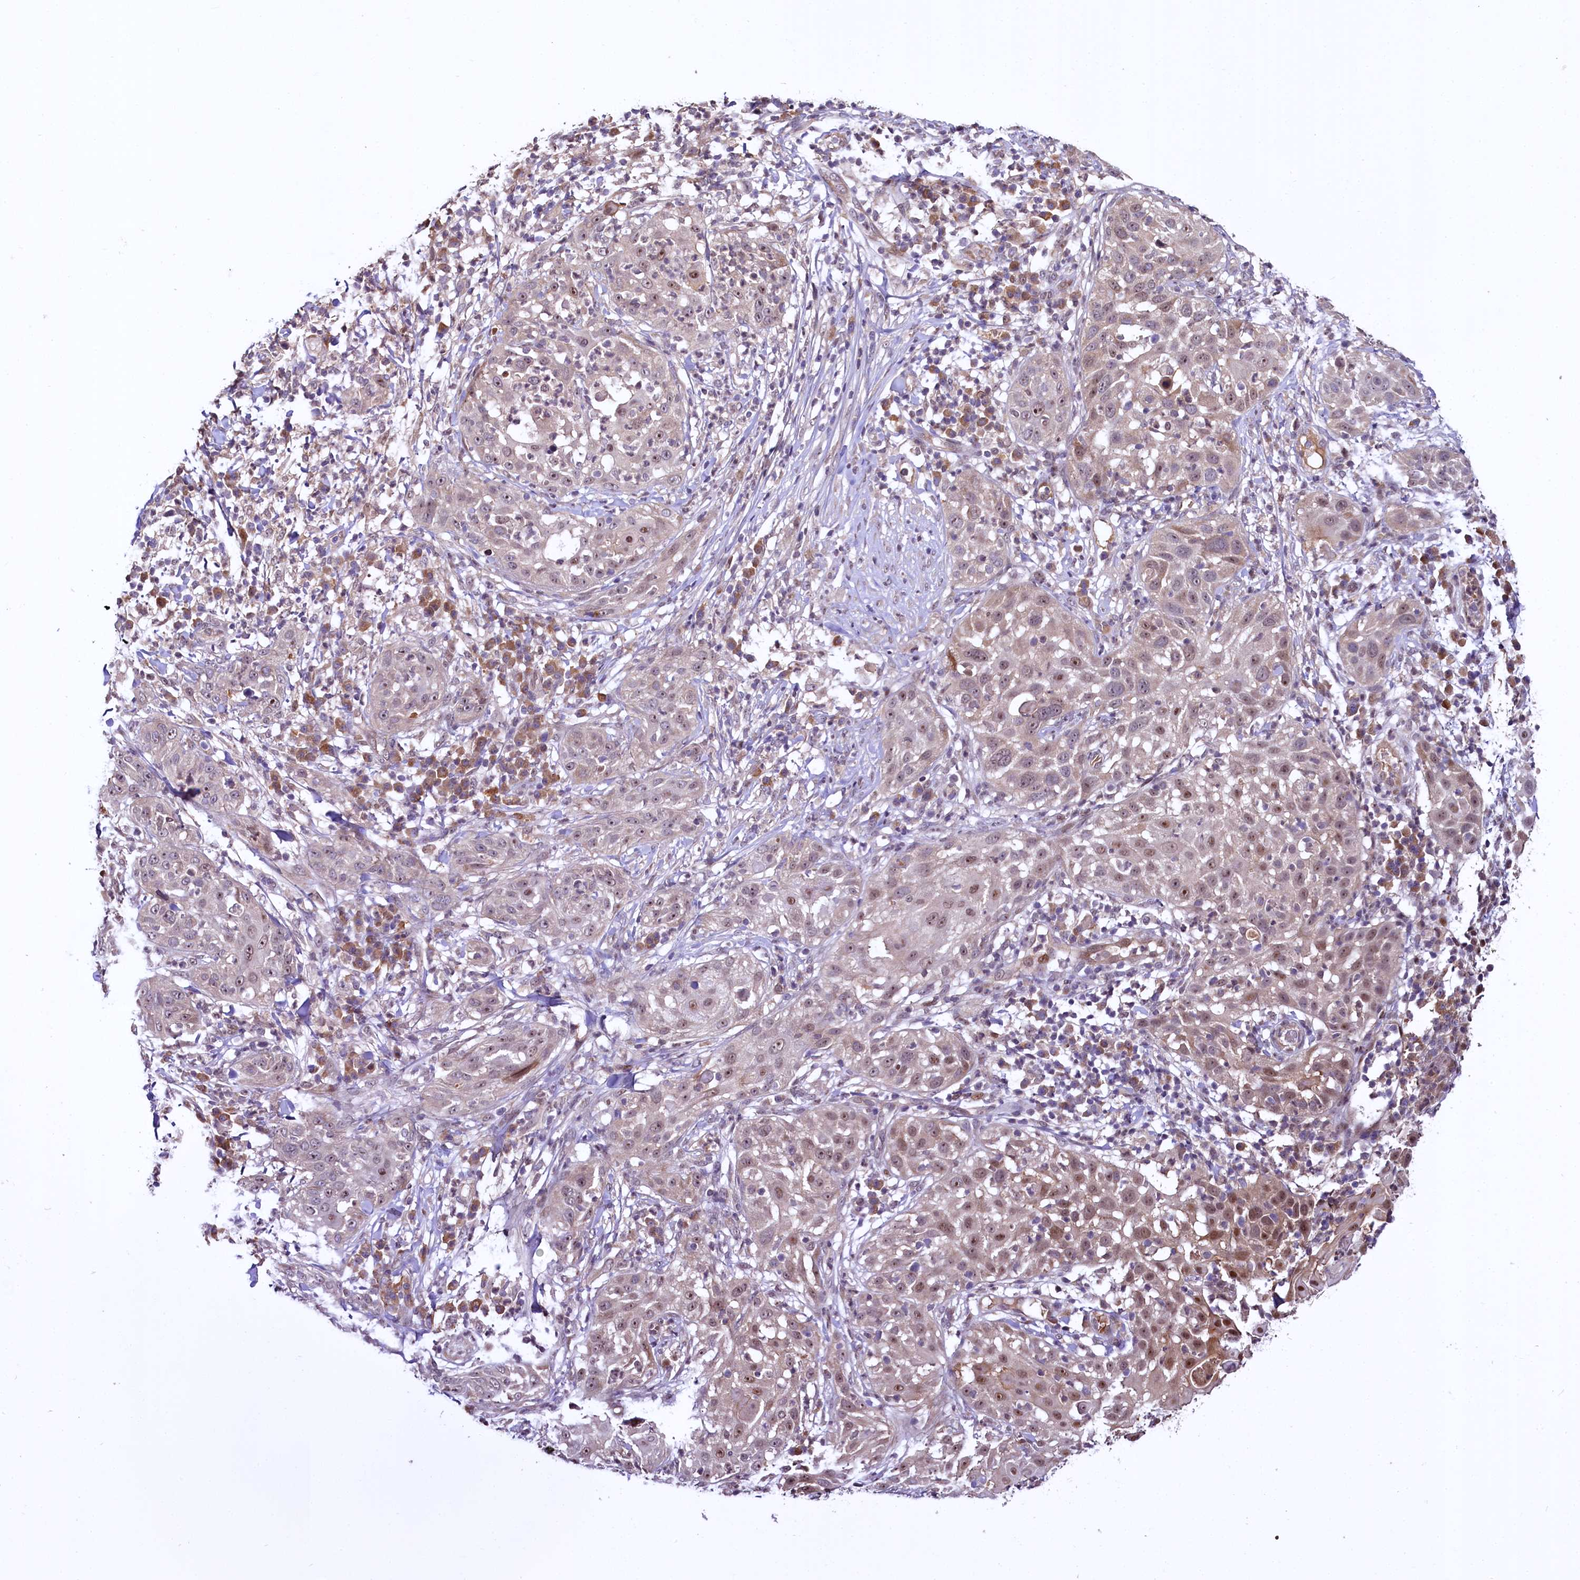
{"staining": {"intensity": "moderate", "quantity": "25%-75%", "location": "nuclear"}, "tissue": "skin cancer", "cell_type": "Tumor cells", "image_type": "cancer", "snomed": [{"axis": "morphology", "description": "Squamous cell carcinoma, NOS"}, {"axis": "topography", "description": "Skin"}], "caption": "Protein analysis of skin cancer tissue reveals moderate nuclear expression in about 25%-75% of tumor cells.", "gene": "N4BP2L1", "patient": {"sex": "female", "age": 44}}